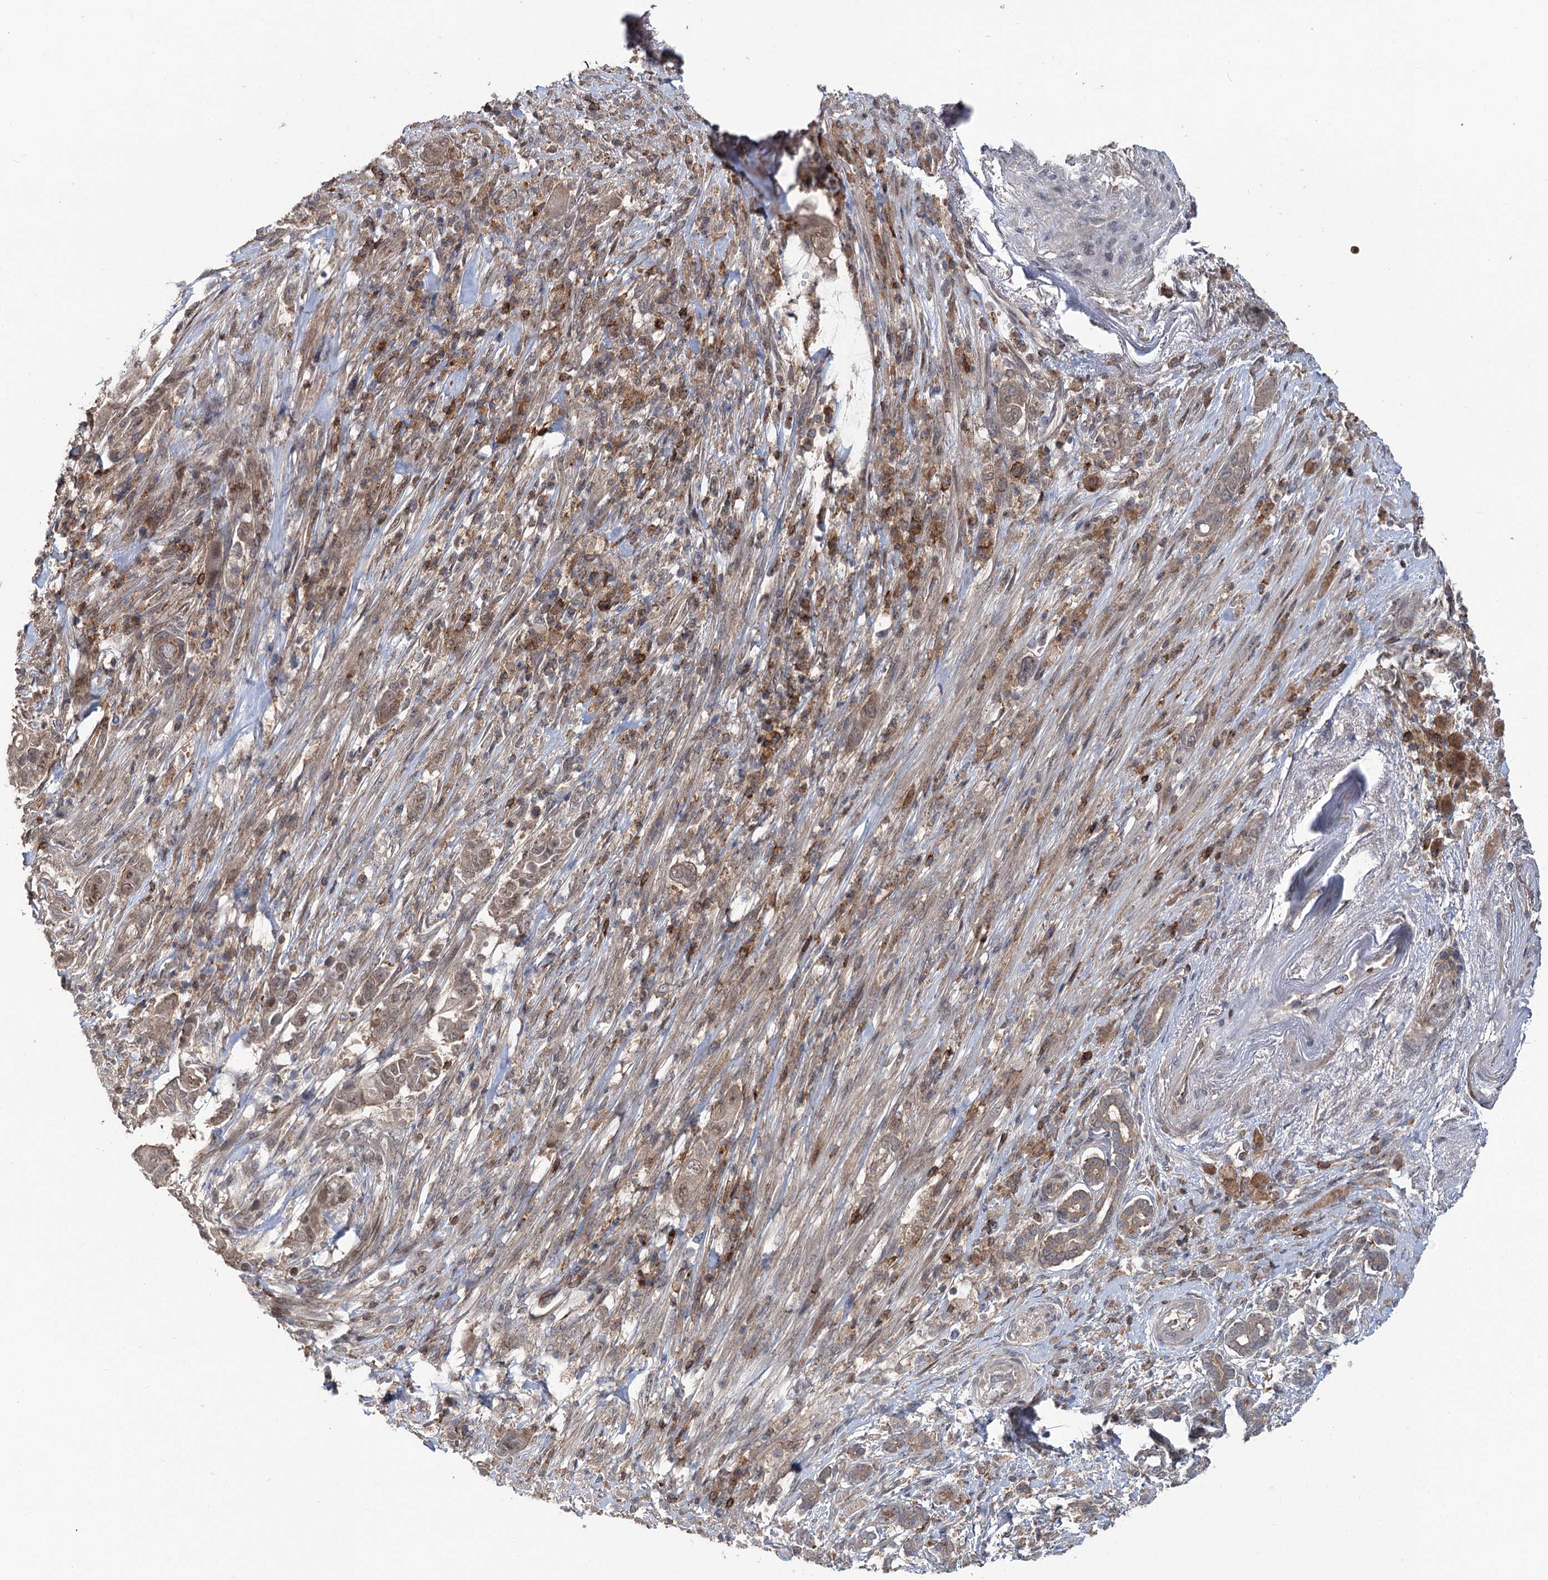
{"staining": {"intensity": "weak", "quantity": ">75%", "location": "cytoplasmic/membranous,nuclear"}, "tissue": "pancreatic cancer", "cell_type": "Tumor cells", "image_type": "cancer", "snomed": [{"axis": "morphology", "description": "Adenocarcinoma, NOS"}, {"axis": "topography", "description": "Pancreas"}], "caption": "Immunohistochemical staining of human pancreatic adenocarcinoma shows low levels of weak cytoplasmic/membranous and nuclear expression in approximately >75% of tumor cells.", "gene": "STX6", "patient": {"sex": "male", "age": 68}}